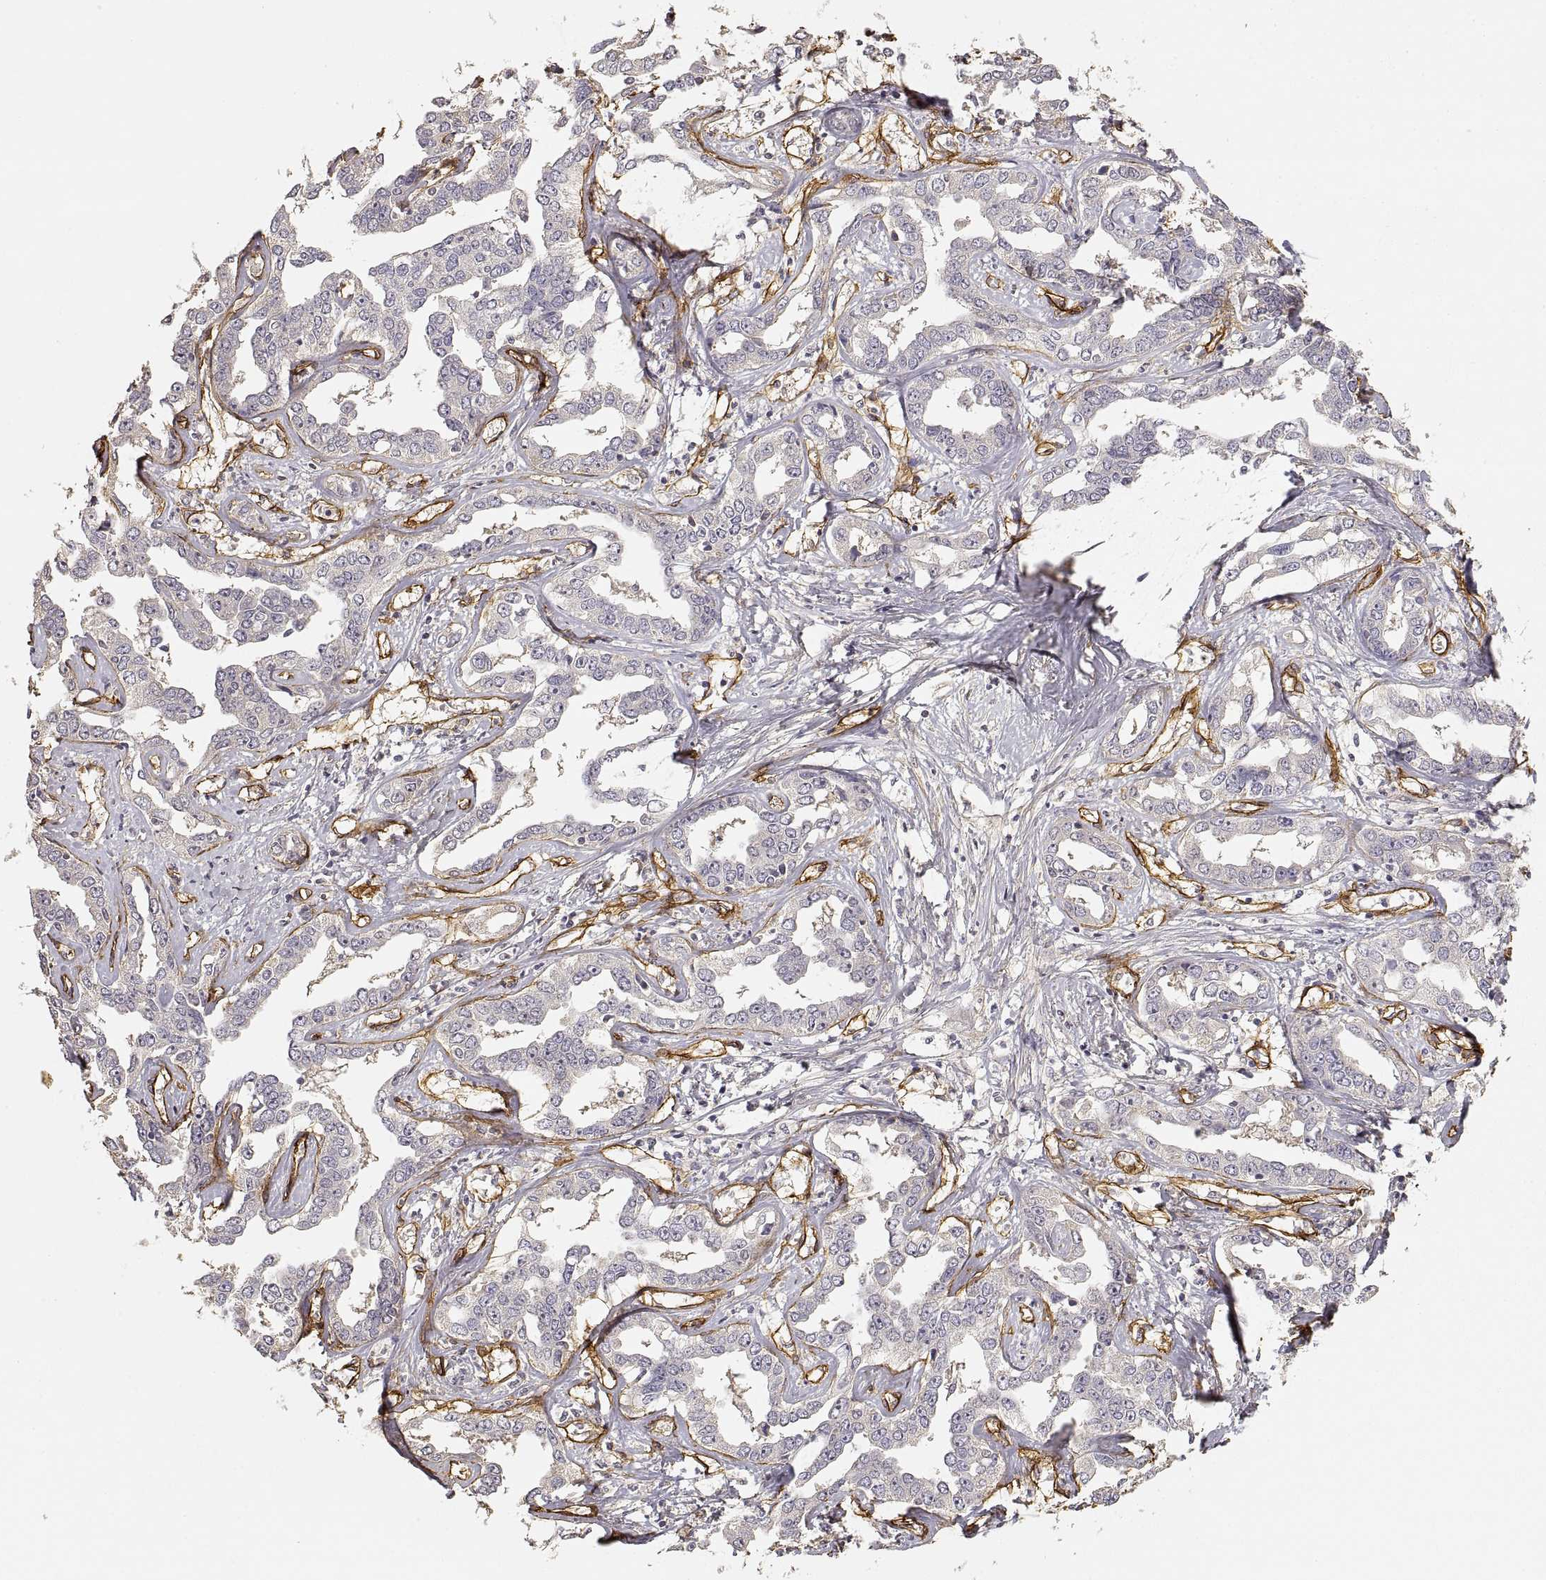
{"staining": {"intensity": "negative", "quantity": "none", "location": "none"}, "tissue": "liver cancer", "cell_type": "Tumor cells", "image_type": "cancer", "snomed": [{"axis": "morphology", "description": "Cholangiocarcinoma"}, {"axis": "topography", "description": "Liver"}], "caption": "Immunohistochemical staining of liver cancer demonstrates no significant expression in tumor cells. Nuclei are stained in blue.", "gene": "LAMA4", "patient": {"sex": "male", "age": 59}}